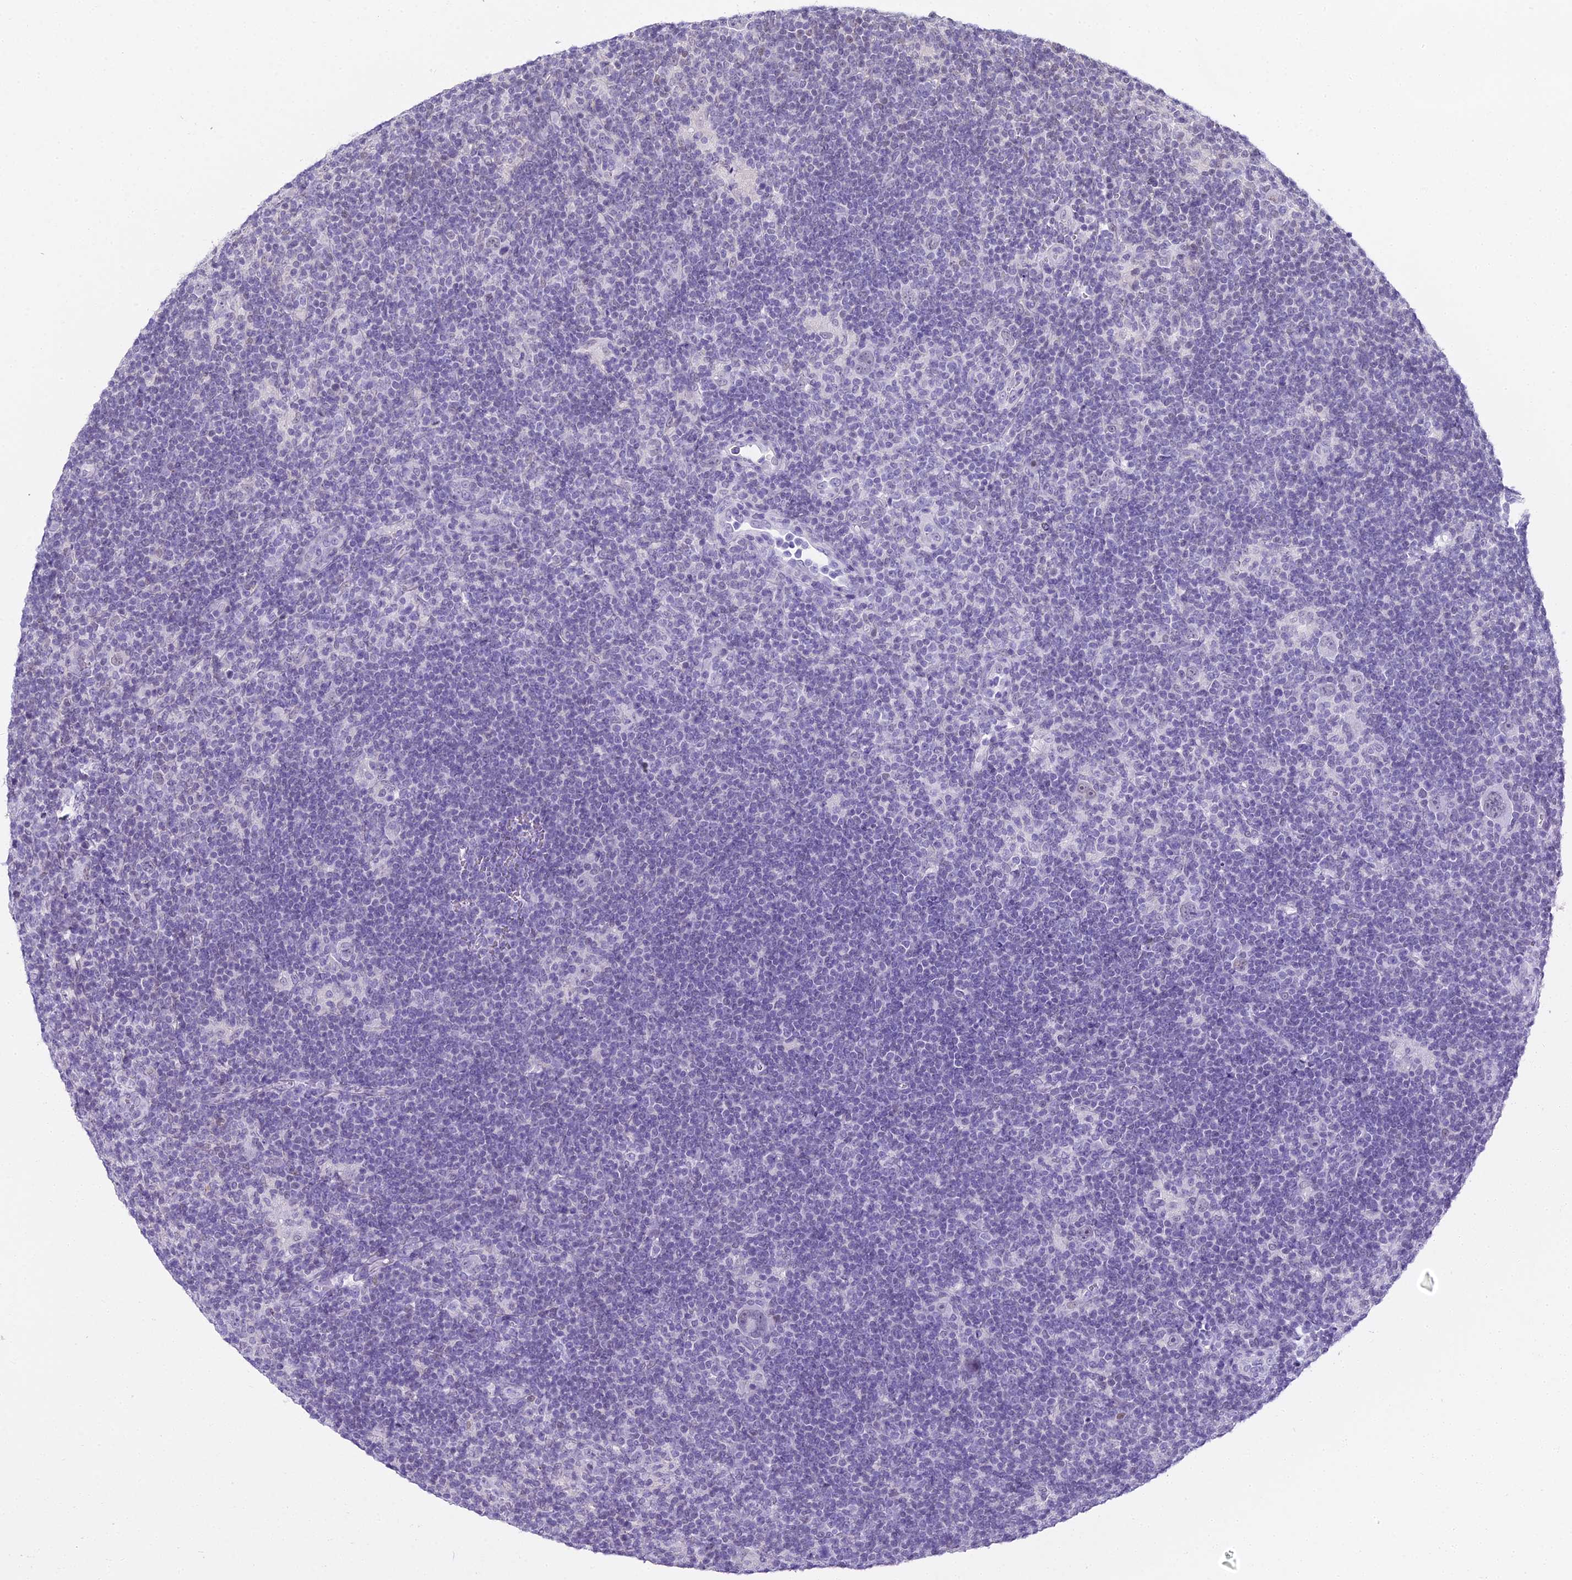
{"staining": {"intensity": "negative", "quantity": "none", "location": "none"}, "tissue": "lymphoma", "cell_type": "Tumor cells", "image_type": "cancer", "snomed": [{"axis": "morphology", "description": "Hodgkin's disease, NOS"}, {"axis": "topography", "description": "Lymph node"}], "caption": "This is an immunohistochemistry (IHC) histopathology image of human lymphoma. There is no positivity in tumor cells.", "gene": "ABHD14A-ACY1", "patient": {"sex": "female", "age": 57}}